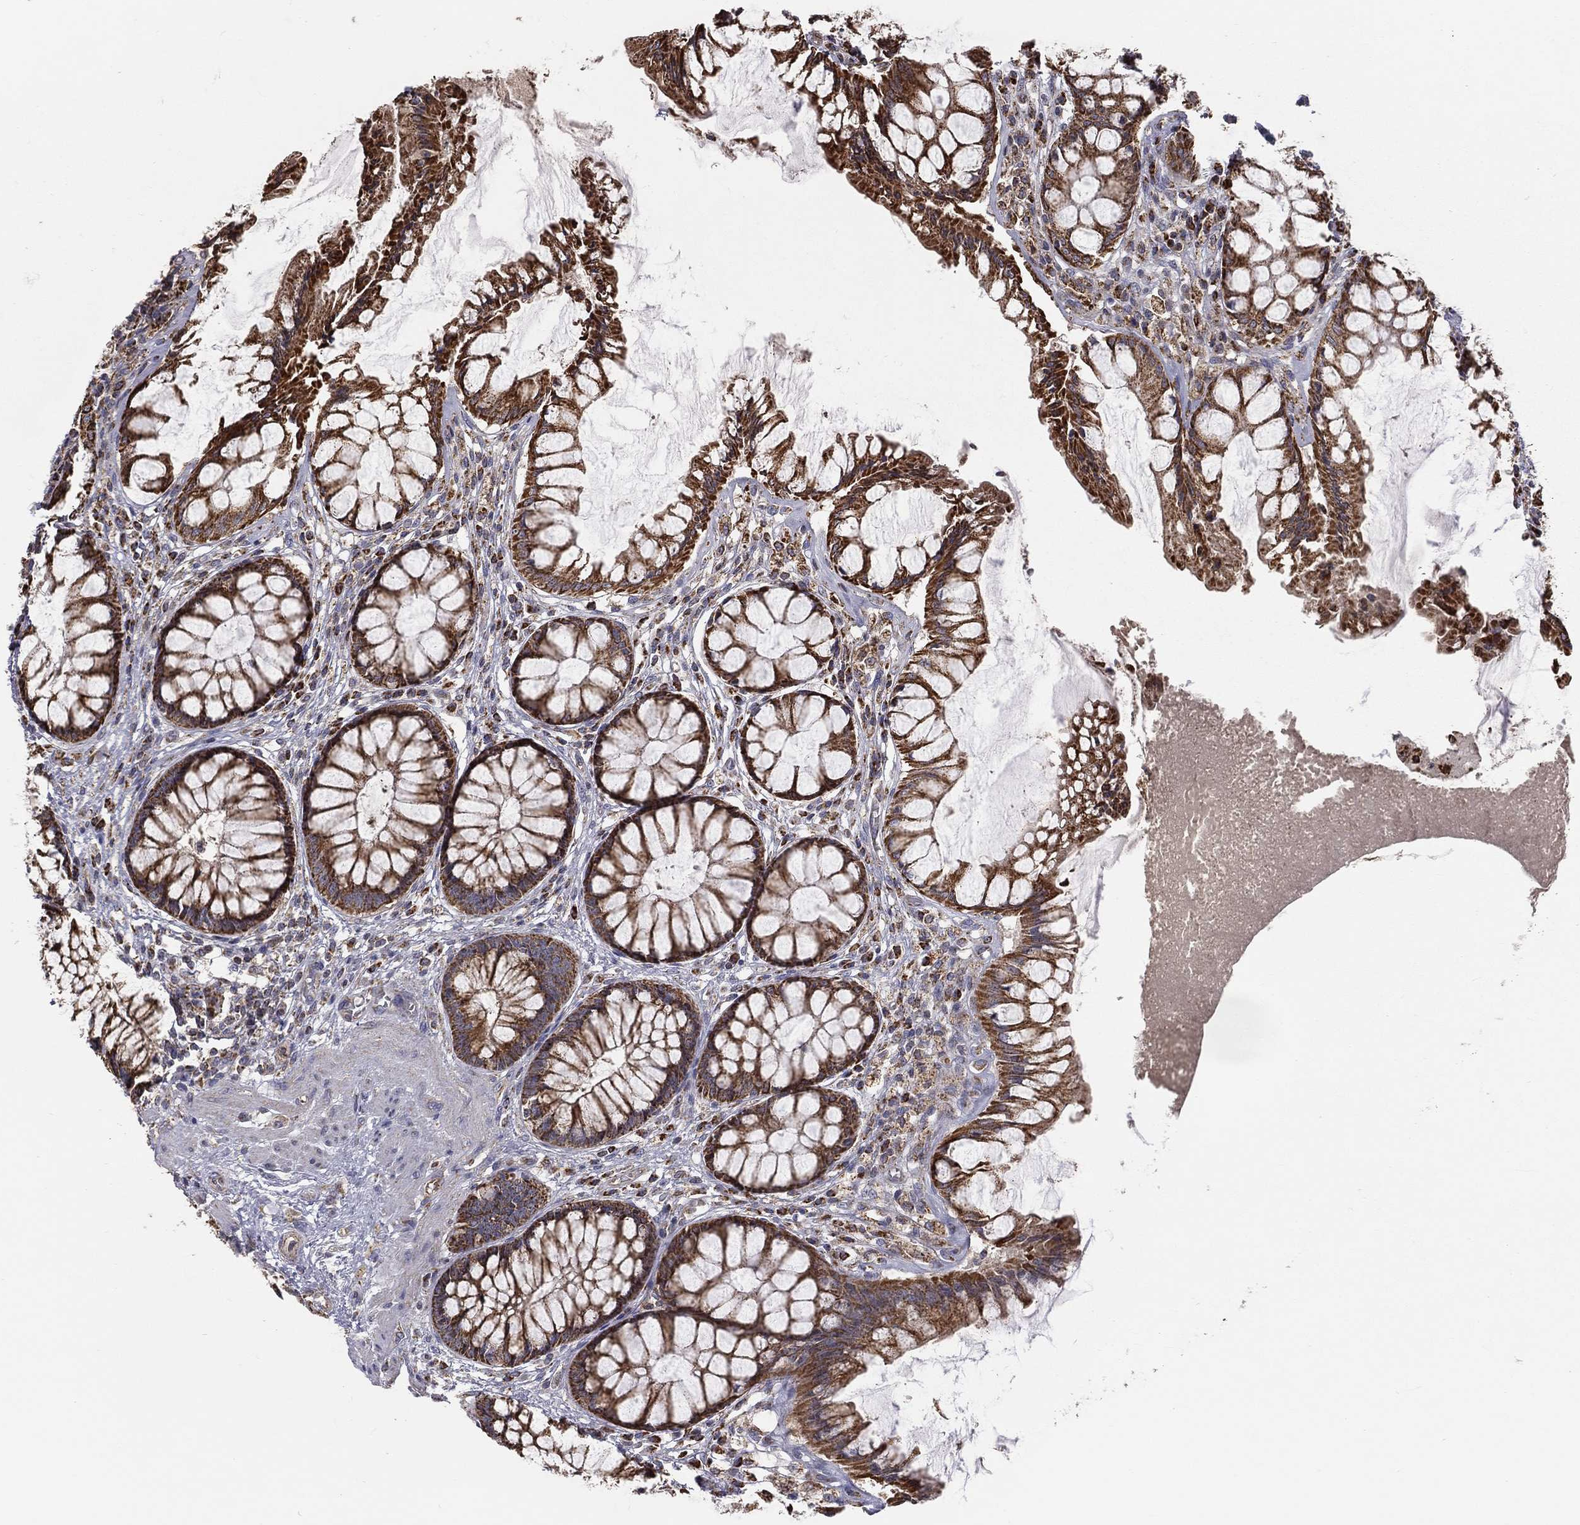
{"staining": {"intensity": "moderate", "quantity": ">75%", "location": "cytoplasmic/membranous"}, "tissue": "rectum", "cell_type": "Glandular cells", "image_type": "normal", "snomed": [{"axis": "morphology", "description": "Normal tissue, NOS"}, {"axis": "topography", "description": "Rectum"}], "caption": "Immunohistochemistry (IHC) micrograph of normal rectum stained for a protein (brown), which demonstrates medium levels of moderate cytoplasmic/membranous staining in about >75% of glandular cells.", "gene": "GPD1", "patient": {"sex": "female", "age": 58}}